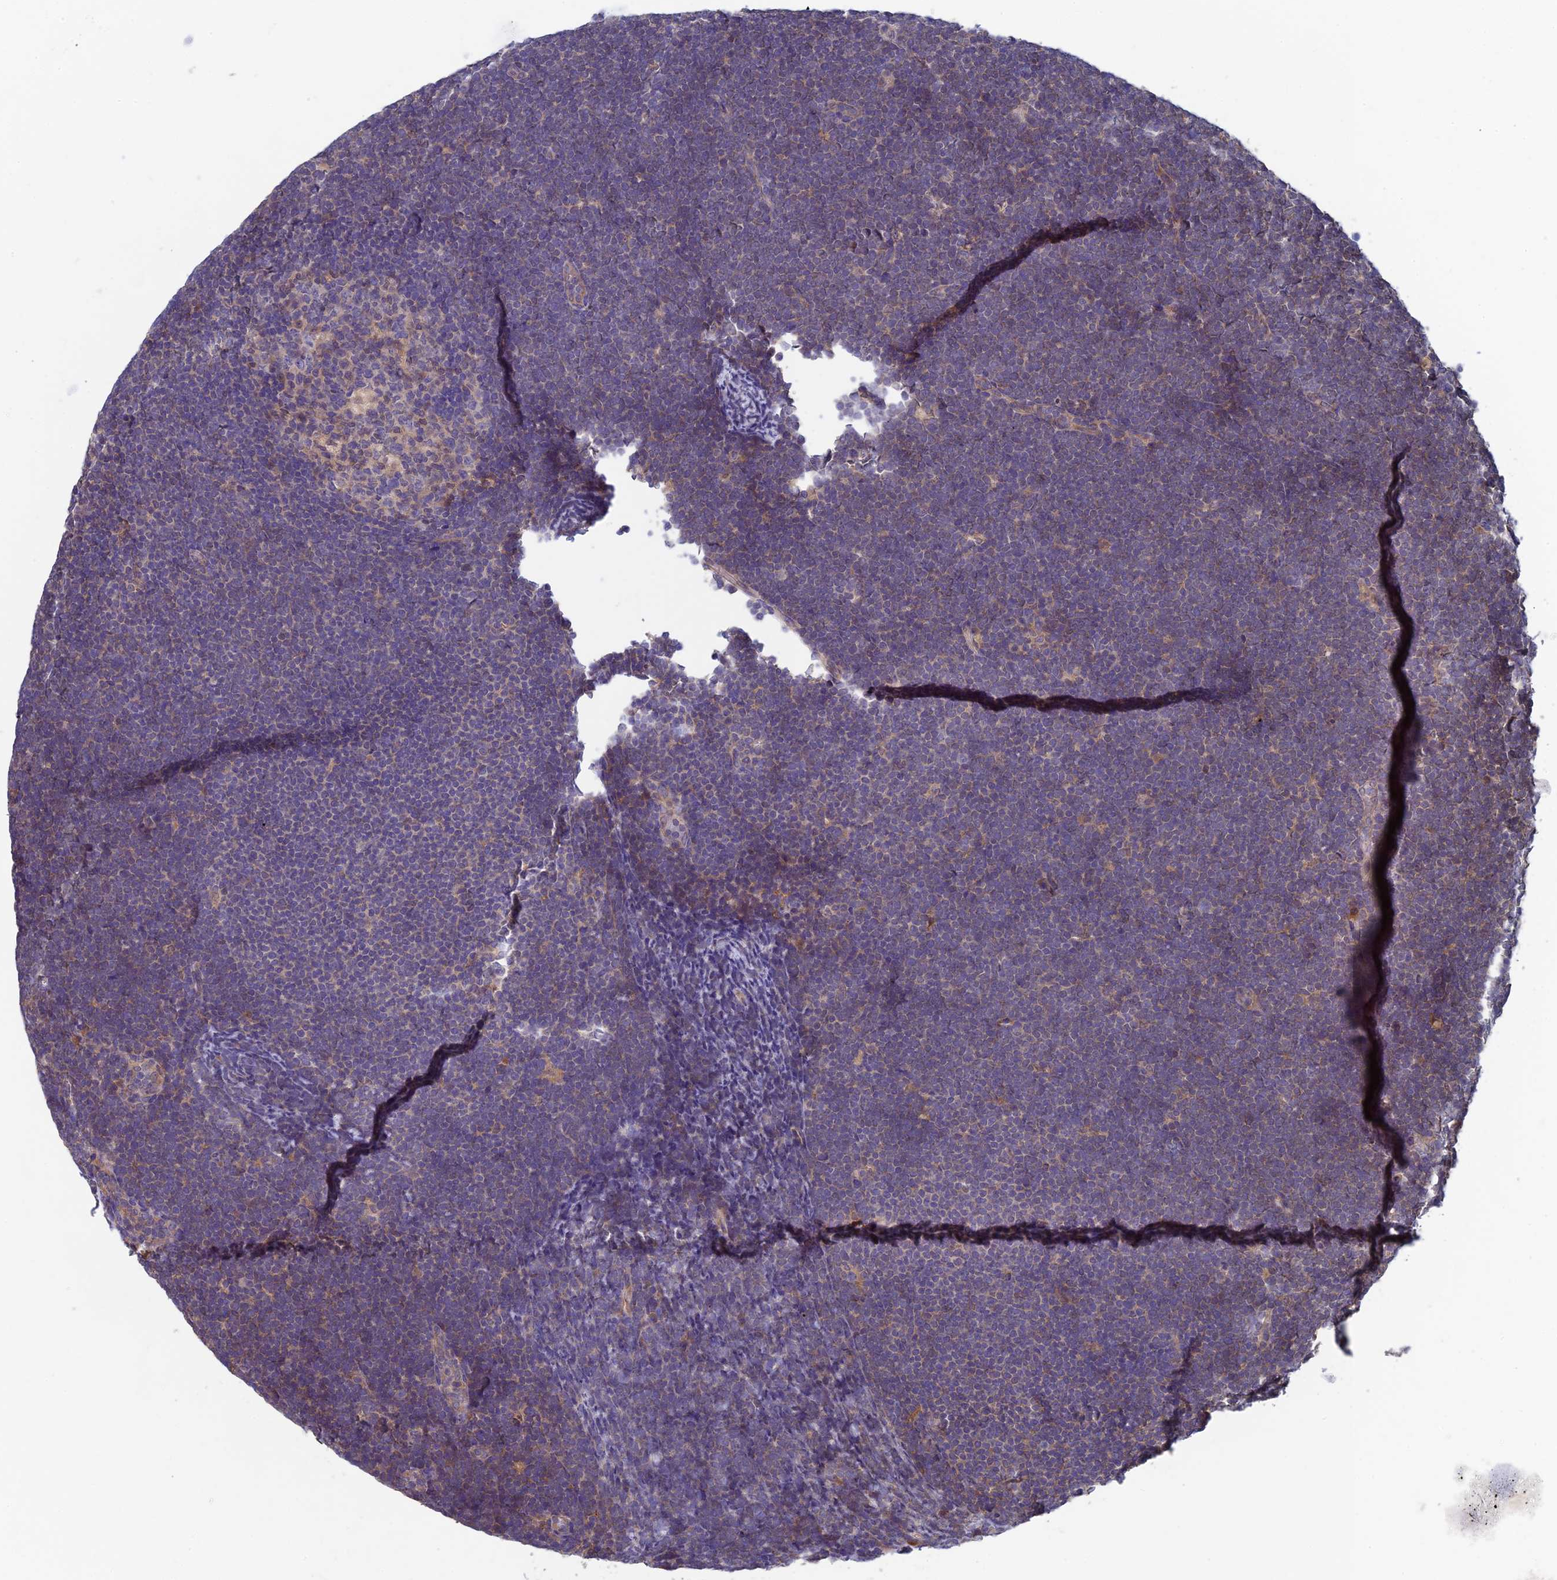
{"staining": {"intensity": "negative", "quantity": "none", "location": "none"}, "tissue": "lymphoma", "cell_type": "Tumor cells", "image_type": "cancer", "snomed": [{"axis": "morphology", "description": "Malignant lymphoma, non-Hodgkin's type, High grade"}, {"axis": "topography", "description": "Lymph node"}], "caption": "This photomicrograph is of lymphoma stained with immunohistochemistry to label a protein in brown with the nuclei are counter-stained blue. There is no staining in tumor cells. The staining was performed using DAB (3,3'-diaminobenzidine) to visualize the protein expression in brown, while the nuclei were stained in blue with hematoxylin (Magnification: 20x).", "gene": "LCMT1", "patient": {"sex": "male", "age": 13}}